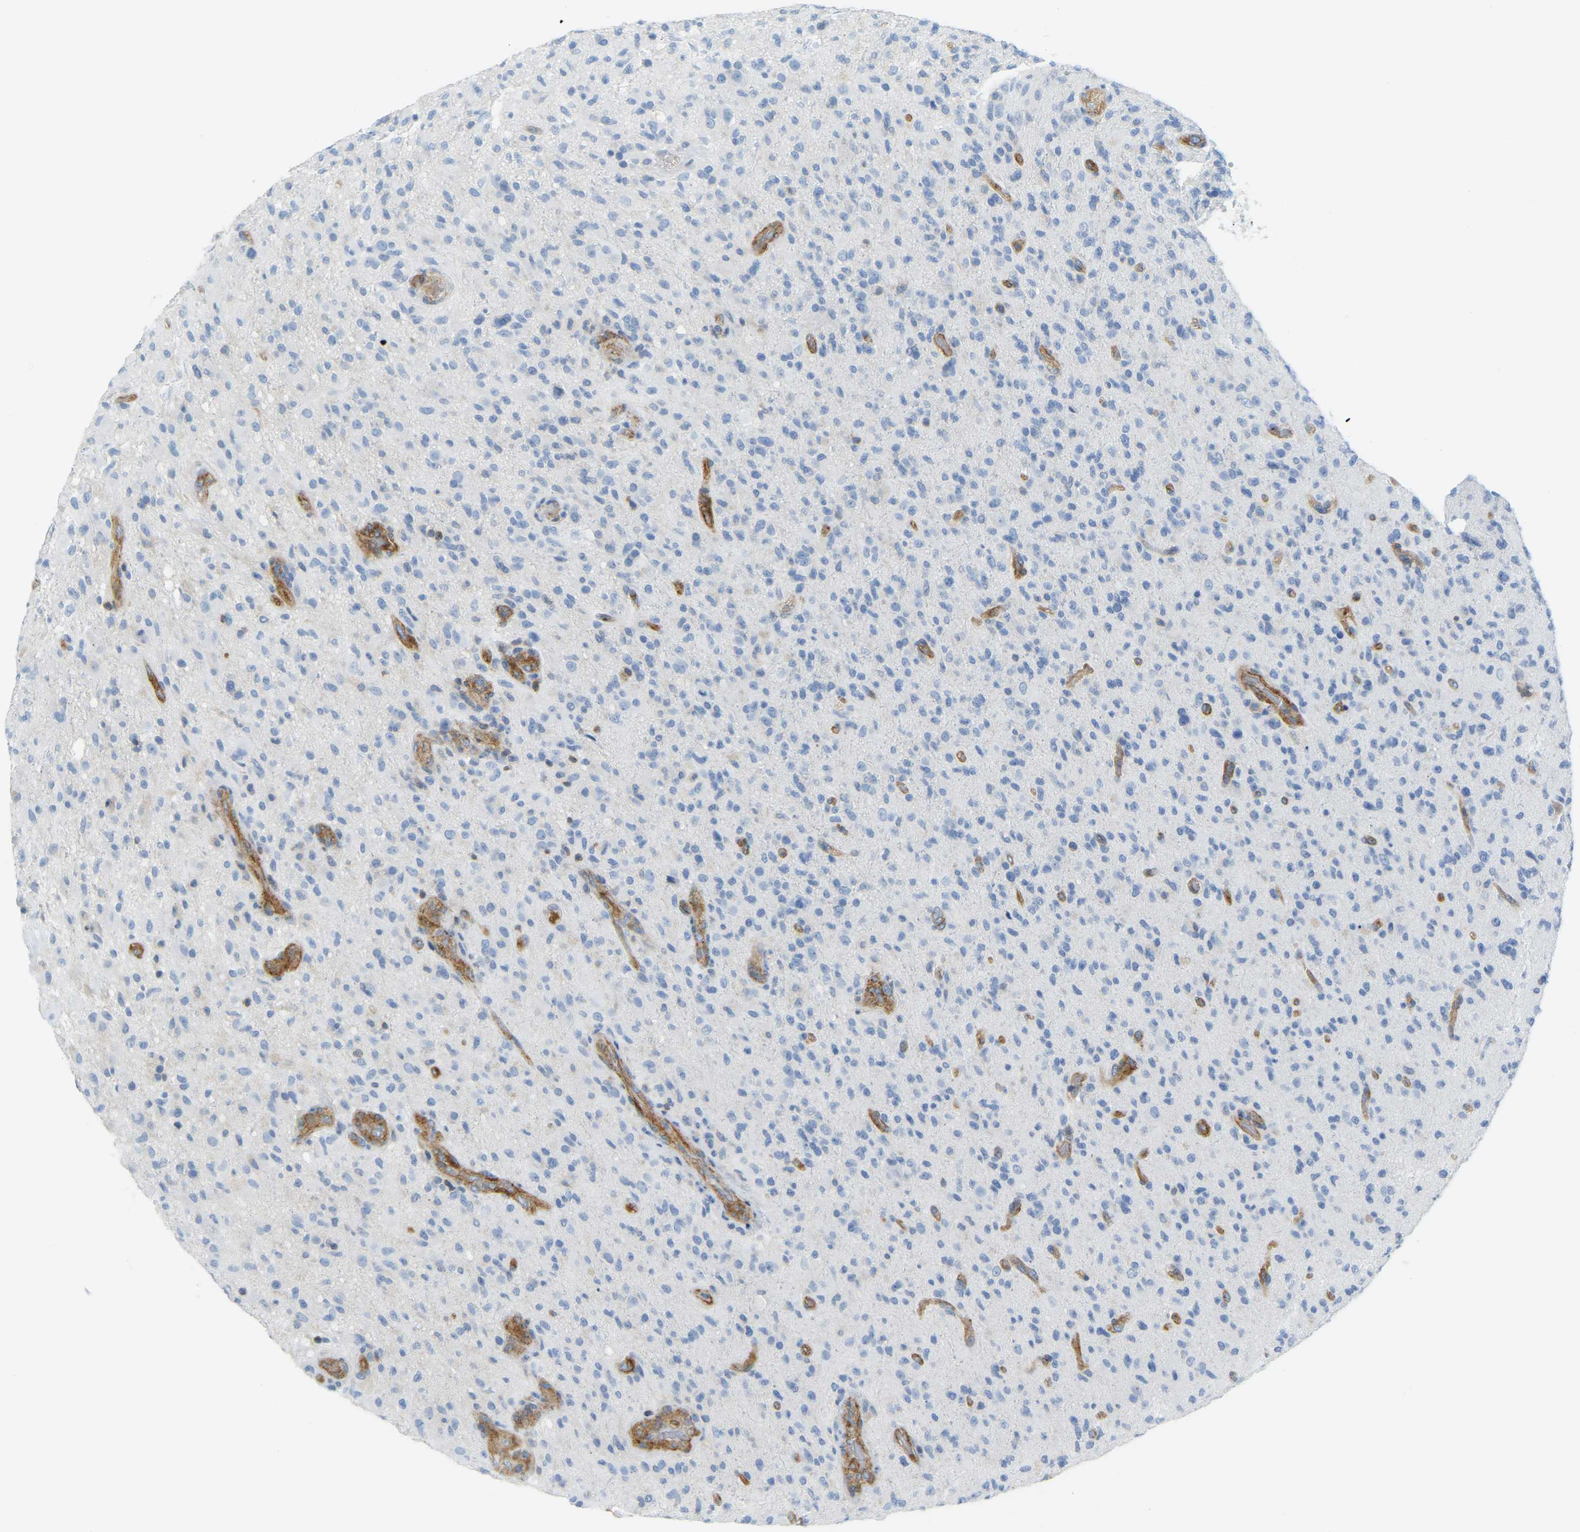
{"staining": {"intensity": "negative", "quantity": "none", "location": "none"}, "tissue": "glioma", "cell_type": "Tumor cells", "image_type": "cancer", "snomed": [{"axis": "morphology", "description": "Glioma, malignant, High grade"}, {"axis": "topography", "description": "Brain"}], "caption": "High power microscopy histopathology image of an immunohistochemistry histopathology image of malignant high-grade glioma, revealing no significant positivity in tumor cells.", "gene": "MYL3", "patient": {"sex": "male", "age": 71}}